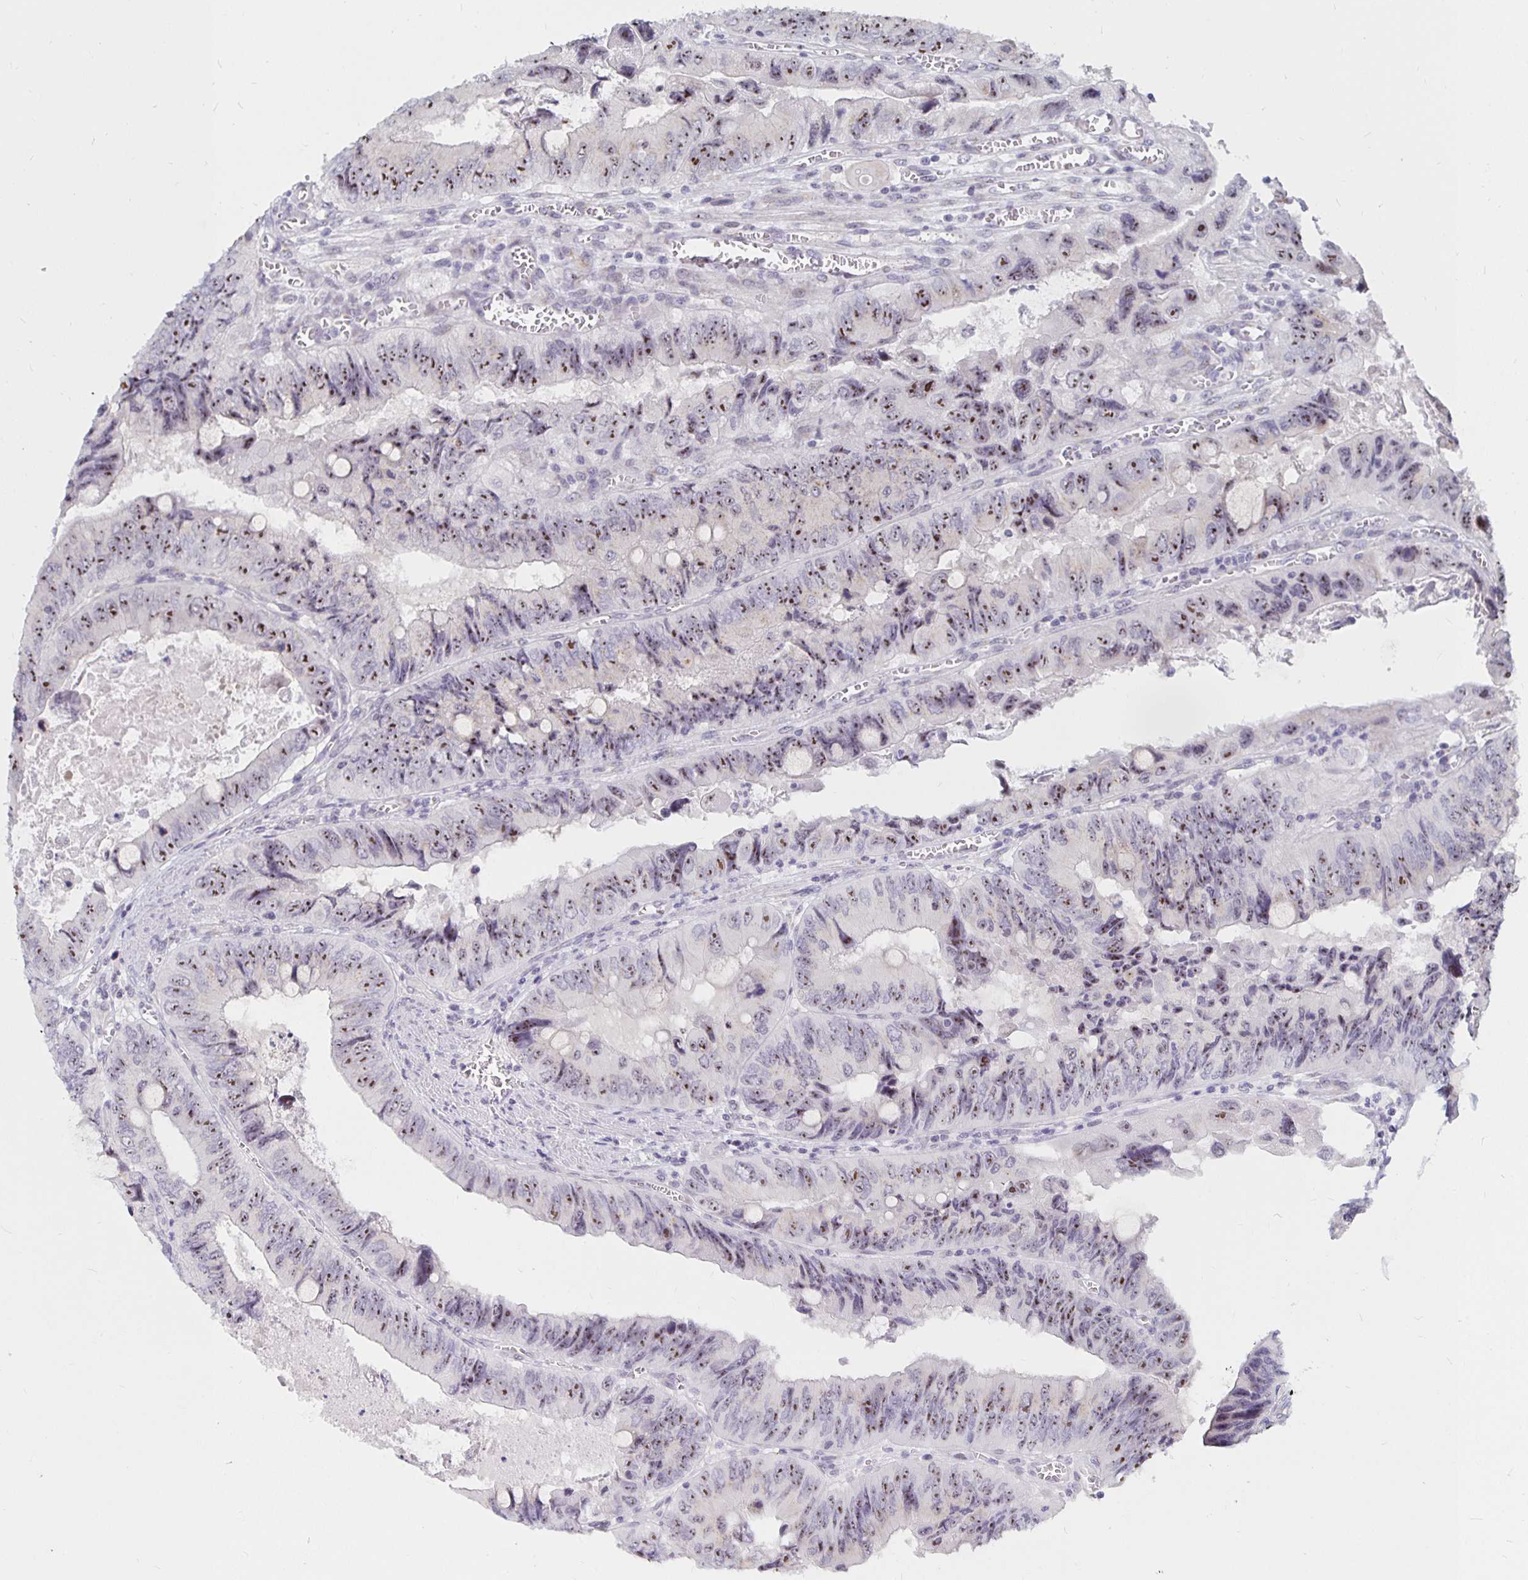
{"staining": {"intensity": "strong", "quantity": "25%-75%", "location": "nuclear"}, "tissue": "colorectal cancer", "cell_type": "Tumor cells", "image_type": "cancer", "snomed": [{"axis": "morphology", "description": "Adenocarcinoma, NOS"}, {"axis": "topography", "description": "Colon"}], "caption": "Human adenocarcinoma (colorectal) stained with a brown dye exhibits strong nuclear positive expression in about 25%-75% of tumor cells.", "gene": "NUP85", "patient": {"sex": "female", "age": 84}}